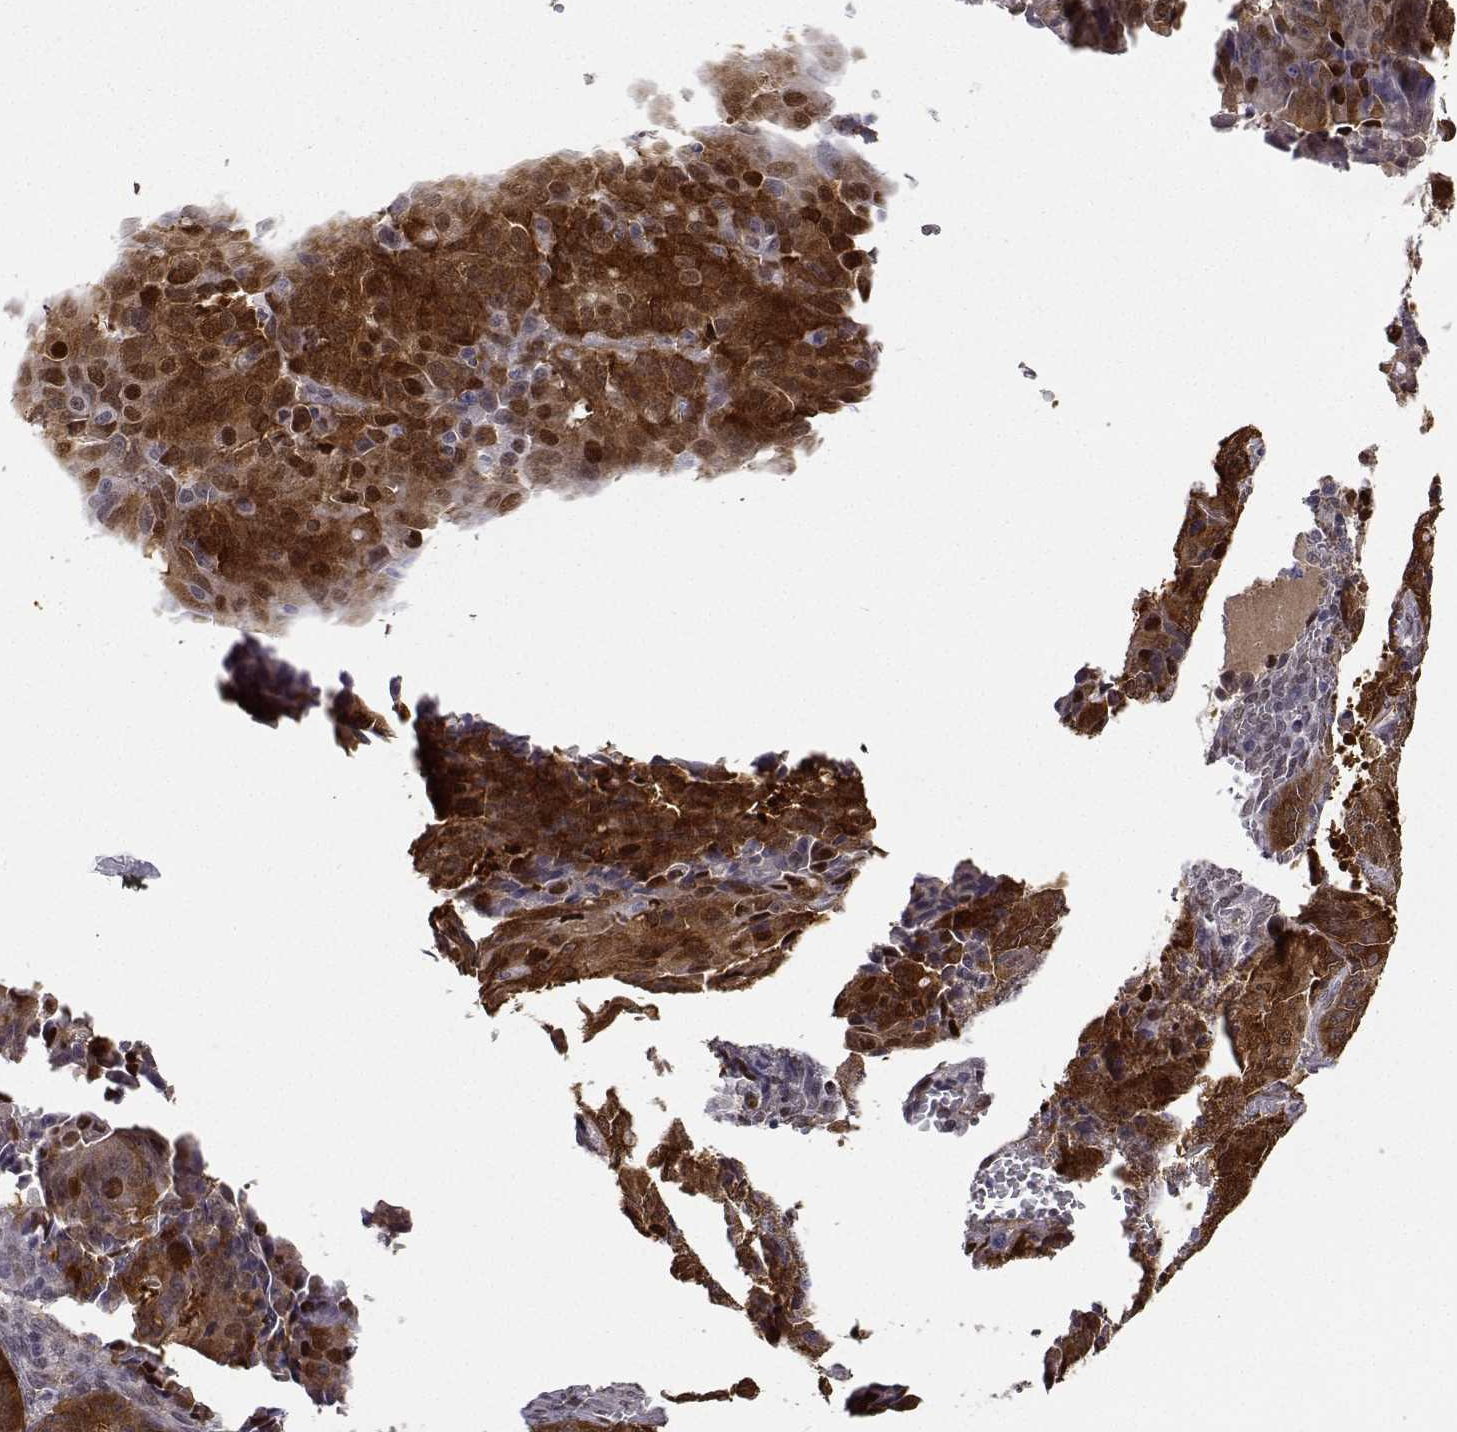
{"staining": {"intensity": "moderate", "quantity": ">75%", "location": "cytoplasmic/membranous,nuclear"}, "tissue": "ovarian cancer", "cell_type": "Tumor cells", "image_type": "cancer", "snomed": [{"axis": "morphology", "description": "Carcinoma, endometroid"}, {"axis": "topography", "description": "Ovary"}], "caption": "Immunohistochemistry (DAB (3,3'-diaminobenzidine)) staining of human ovarian cancer (endometroid carcinoma) reveals moderate cytoplasmic/membranous and nuclear protein positivity in about >75% of tumor cells.", "gene": "PHGDH", "patient": {"sex": "female", "age": 42}}